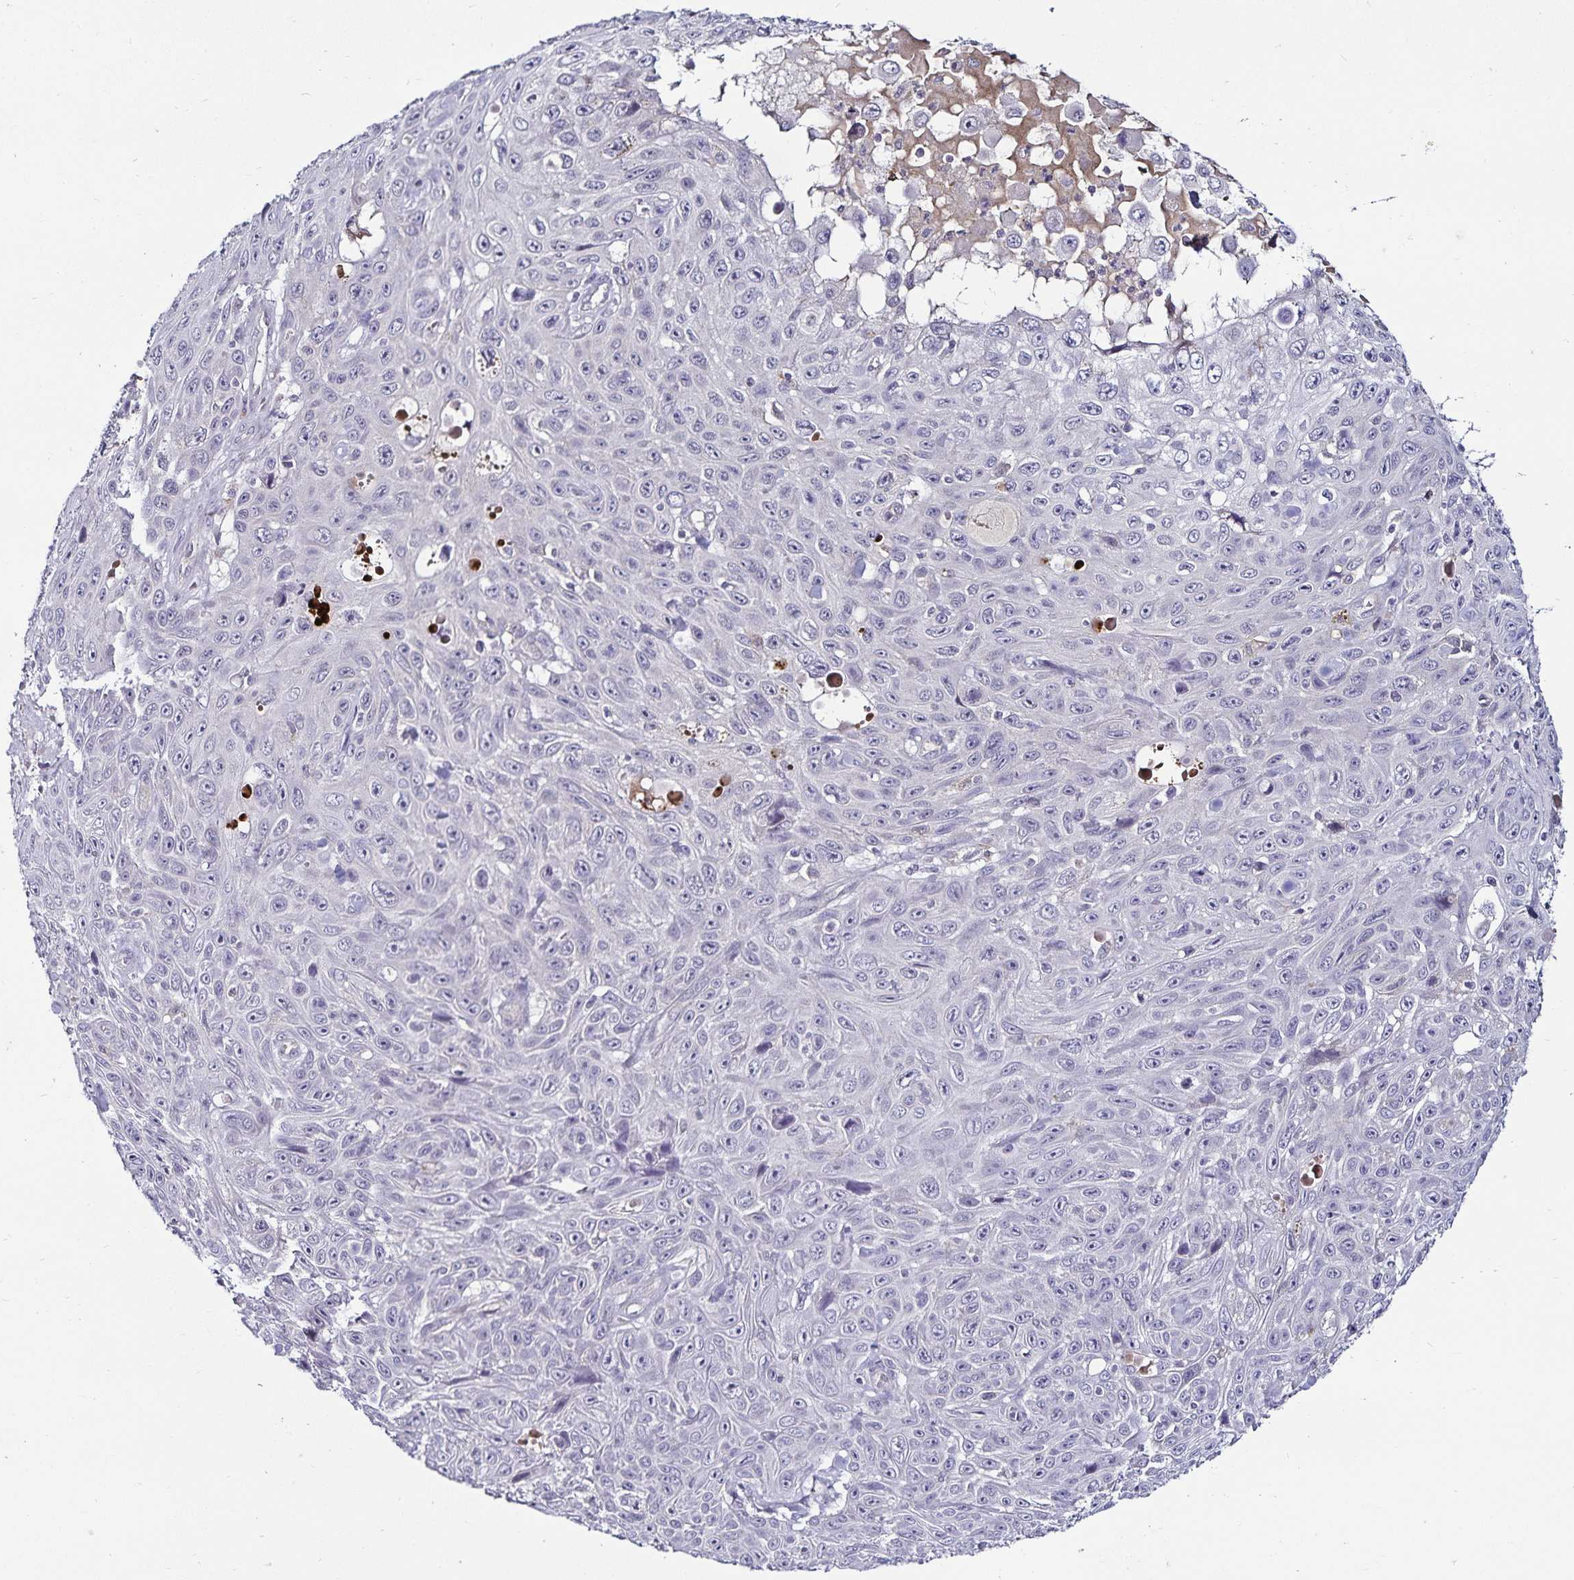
{"staining": {"intensity": "negative", "quantity": "none", "location": "none"}, "tissue": "skin cancer", "cell_type": "Tumor cells", "image_type": "cancer", "snomed": [{"axis": "morphology", "description": "Squamous cell carcinoma, NOS"}, {"axis": "topography", "description": "Skin"}], "caption": "Protein analysis of skin cancer (squamous cell carcinoma) shows no significant staining in tumor cells.", "gene": "ACSL5", "patient": {"sex": "male", "age": 82}}